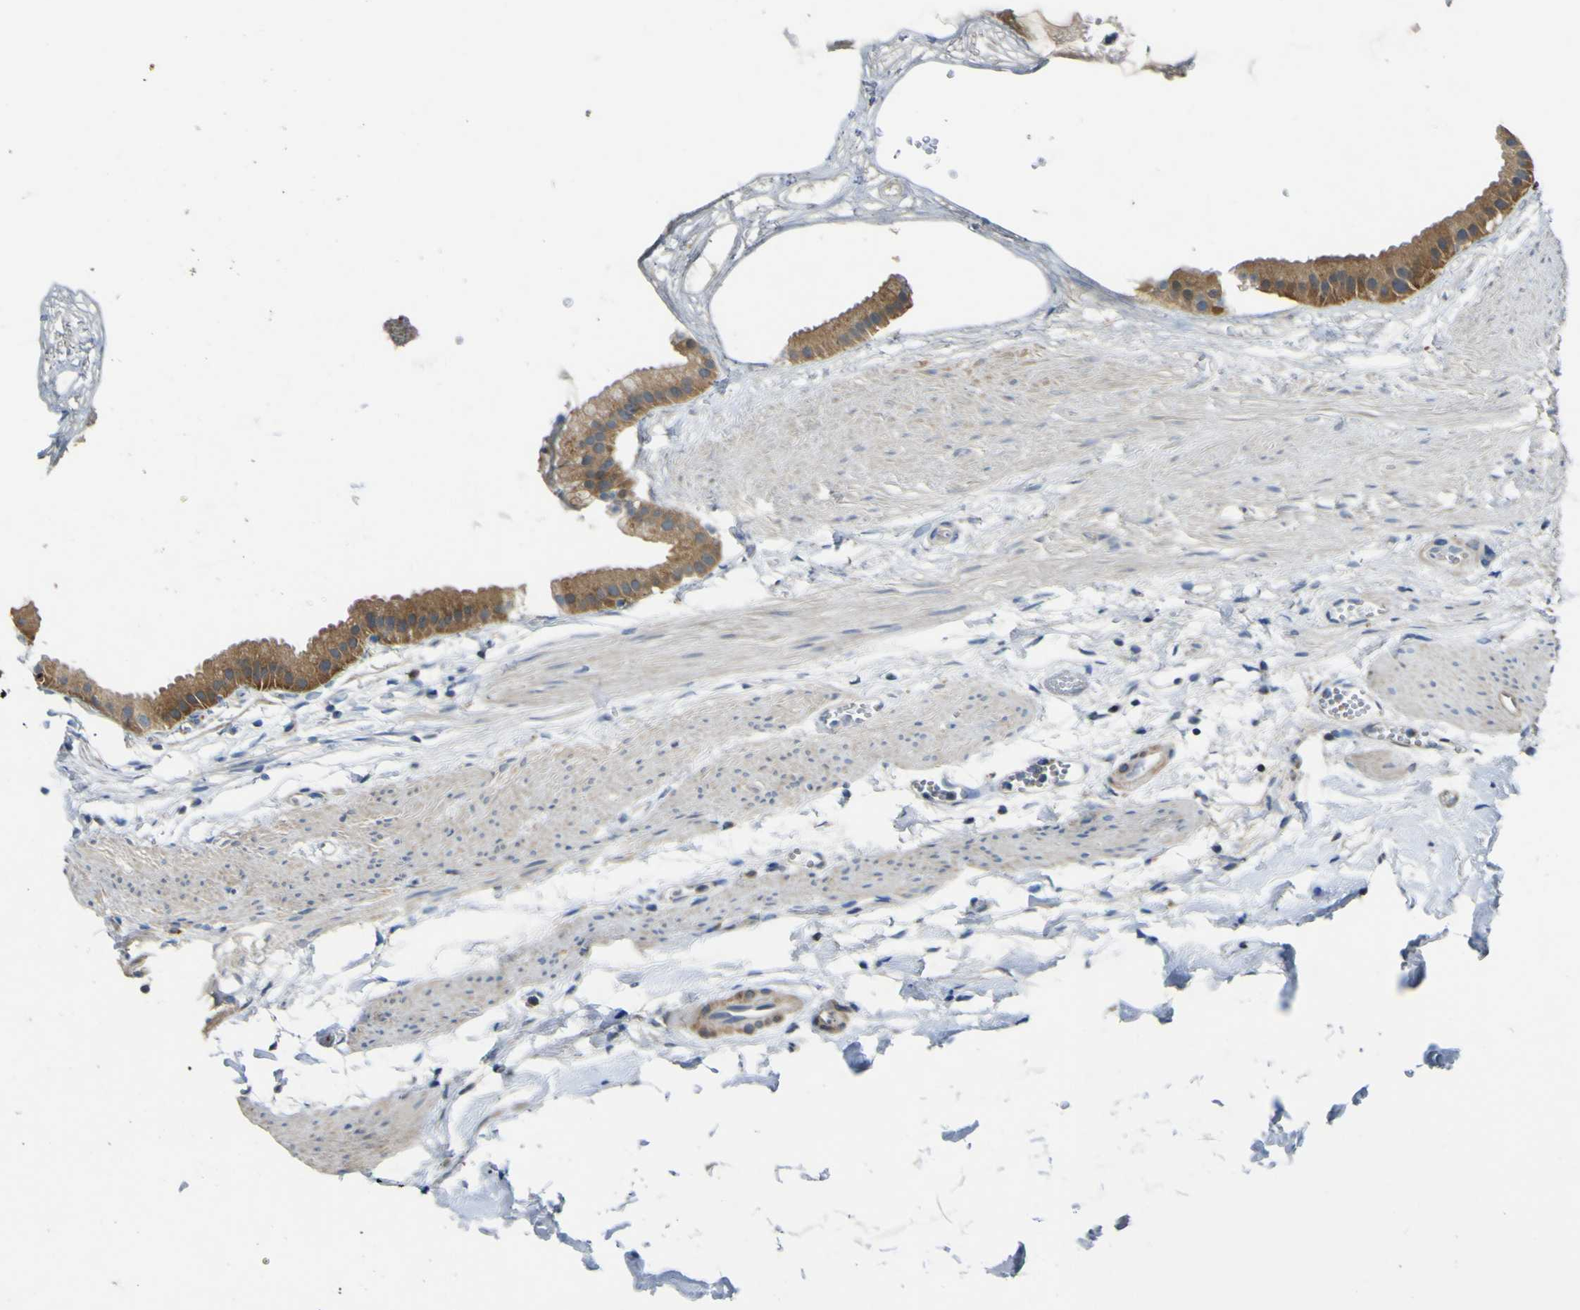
{"staining": {"intensity": "moderate", "quantity": ">75%", "location": "cytoplasmic/membranous"}, "tissue": "gallbladder", "cell_type": "Glandular cells", "image_type": "normal", "snomed": [{"axis": "morphology", "description": "Normal tissue, NOS"}, {"axis": "topography", "description": "Gallbladder"}], "caption": "Human gallbladder stained for a protein (brown) displays moderate cytoplasmic/membranous positive expression in approximately >75% of glandular cells.", "gene": "EML2", "patient": {"sex": "female", "age": 64}}